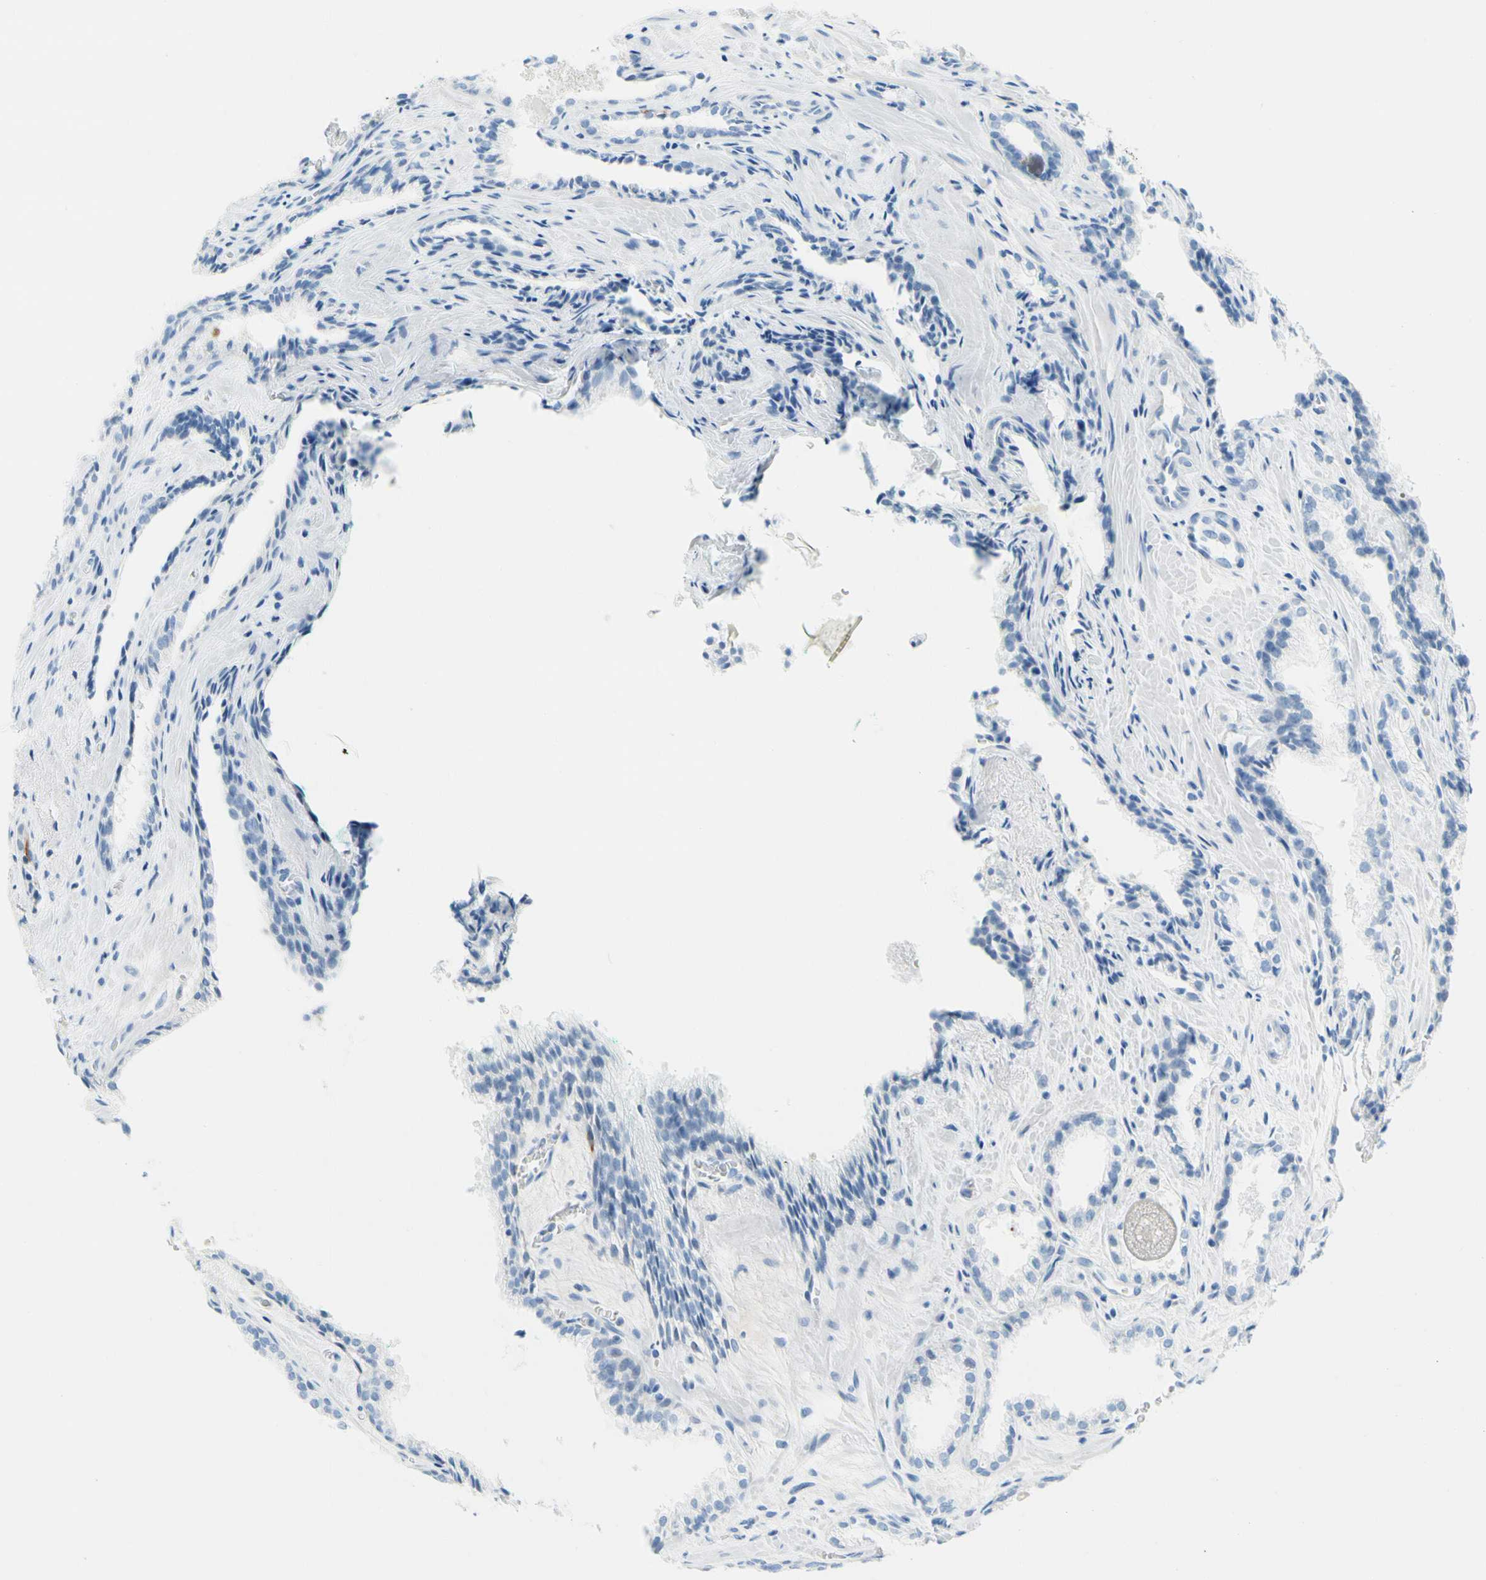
{"staining": {"intensity": "negative", "quantity": "none", "location": "none"}, "tissue": "prostate cancer", "cell_type": "Tumor cells", "image_type": "cancer", "snomed": [{"axis": "morphology", "description": "Adenocarcinoma, Low grade"}, {"axis": "topography", "description": "Prostate"}], "caption": "Tumor cells show no significant protein expression in prostate cancer (adenocarcinoma (low-grade)).", "gene": "TACC3", "patient": {"sex": "male", "age": 60}}